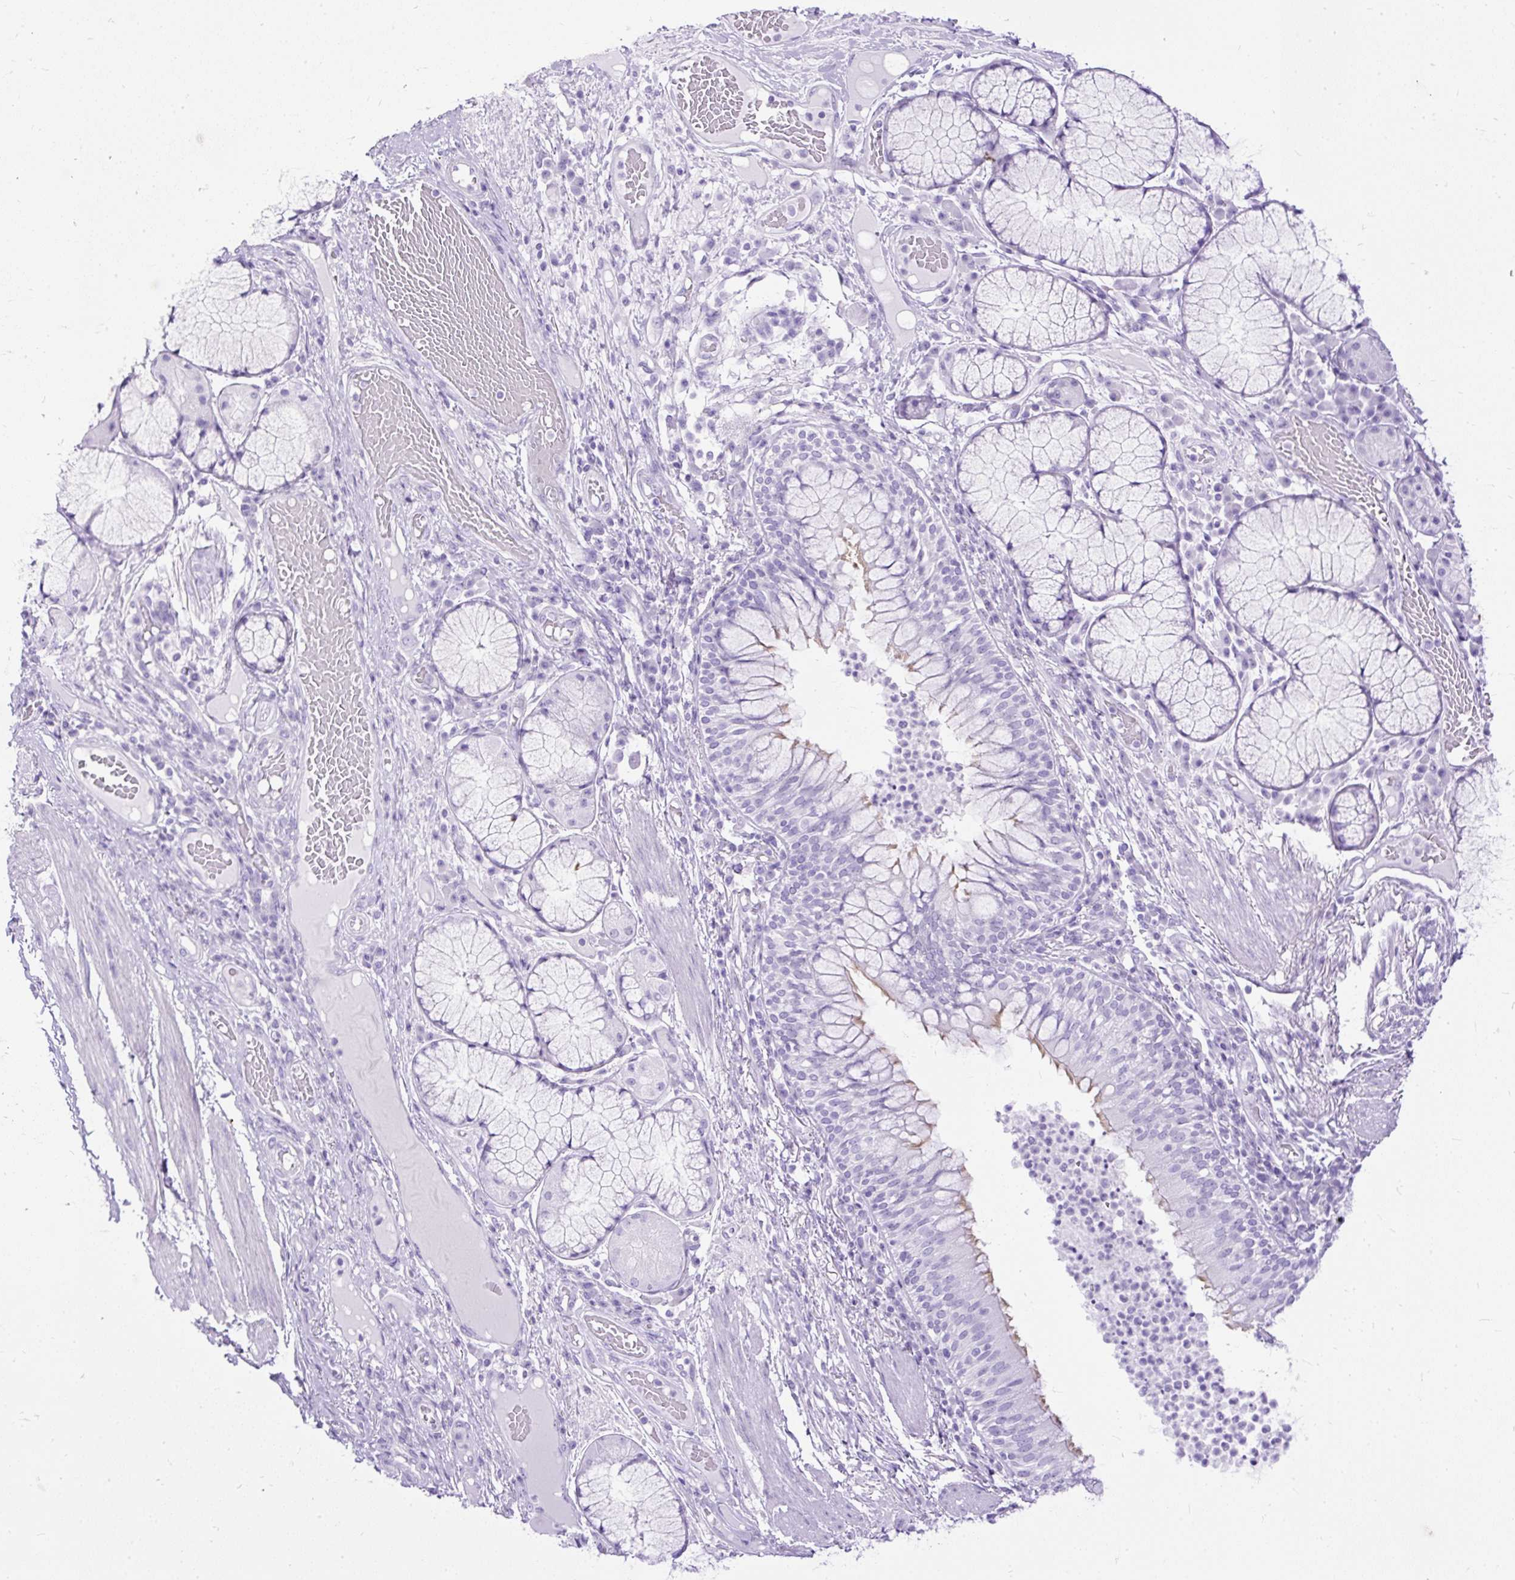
{"staining": {"intensity": "negative", "quantity": "none", "location": "none"}, "tissue": "adipose tissue", "cell_type": "Adipocytes", "image_type": "normal", "snomed": [{"axis": "morphology", "description": "Normal tissue, NOS"}, {"axis": "topography", "description": "Cartilage tissue"}, {"axis": "topography", "description": "Bronchus"}], "caption": "This is an immunohistochemistry (IHC) photomicrograph of benign adipose tissue. There is no expression in adipocytes.", "gene": "HEY1", "patient": {"sex": "male", "age": 56}}